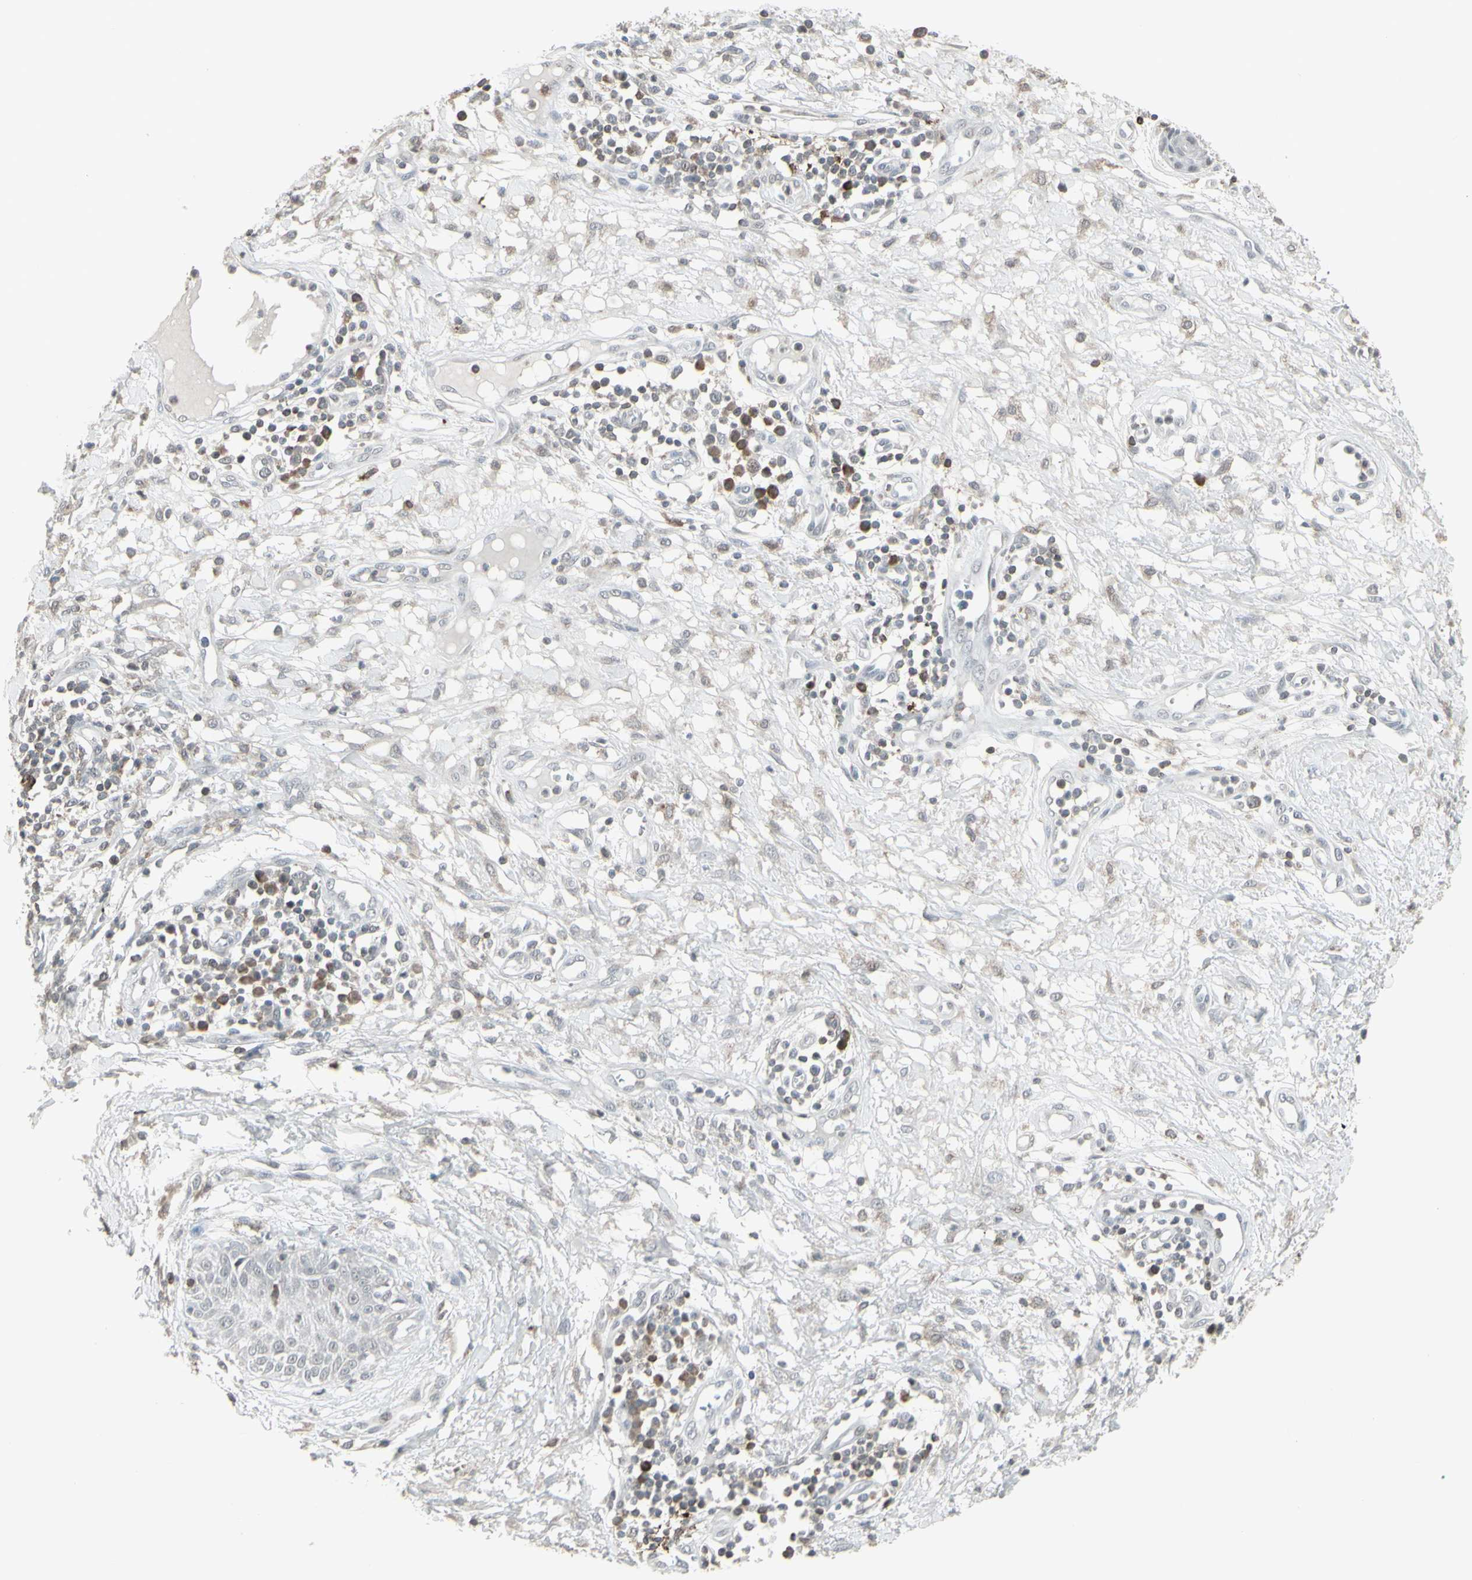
{"staining": {"intensity": "negative", "quantity": "none", "location": "none"}, "tissue": "skin cancer", "cell_type": "Tumor cells", "image_type": "cancer", "snomed": [{"axis": "morphology", "description": "Squamous cell carcinoma, NOS"}, {"axis": "topography", "description": "Skin"}], "caption": "A photomicrograph of skin squamous cell carcinoma stained for a protein demonstrates no brown staining in tumor cells. (IHC, brightfield microscopy, high magnification).", "gene": "SAMSN1", "patient": {"sex": "female", "age": 78}}